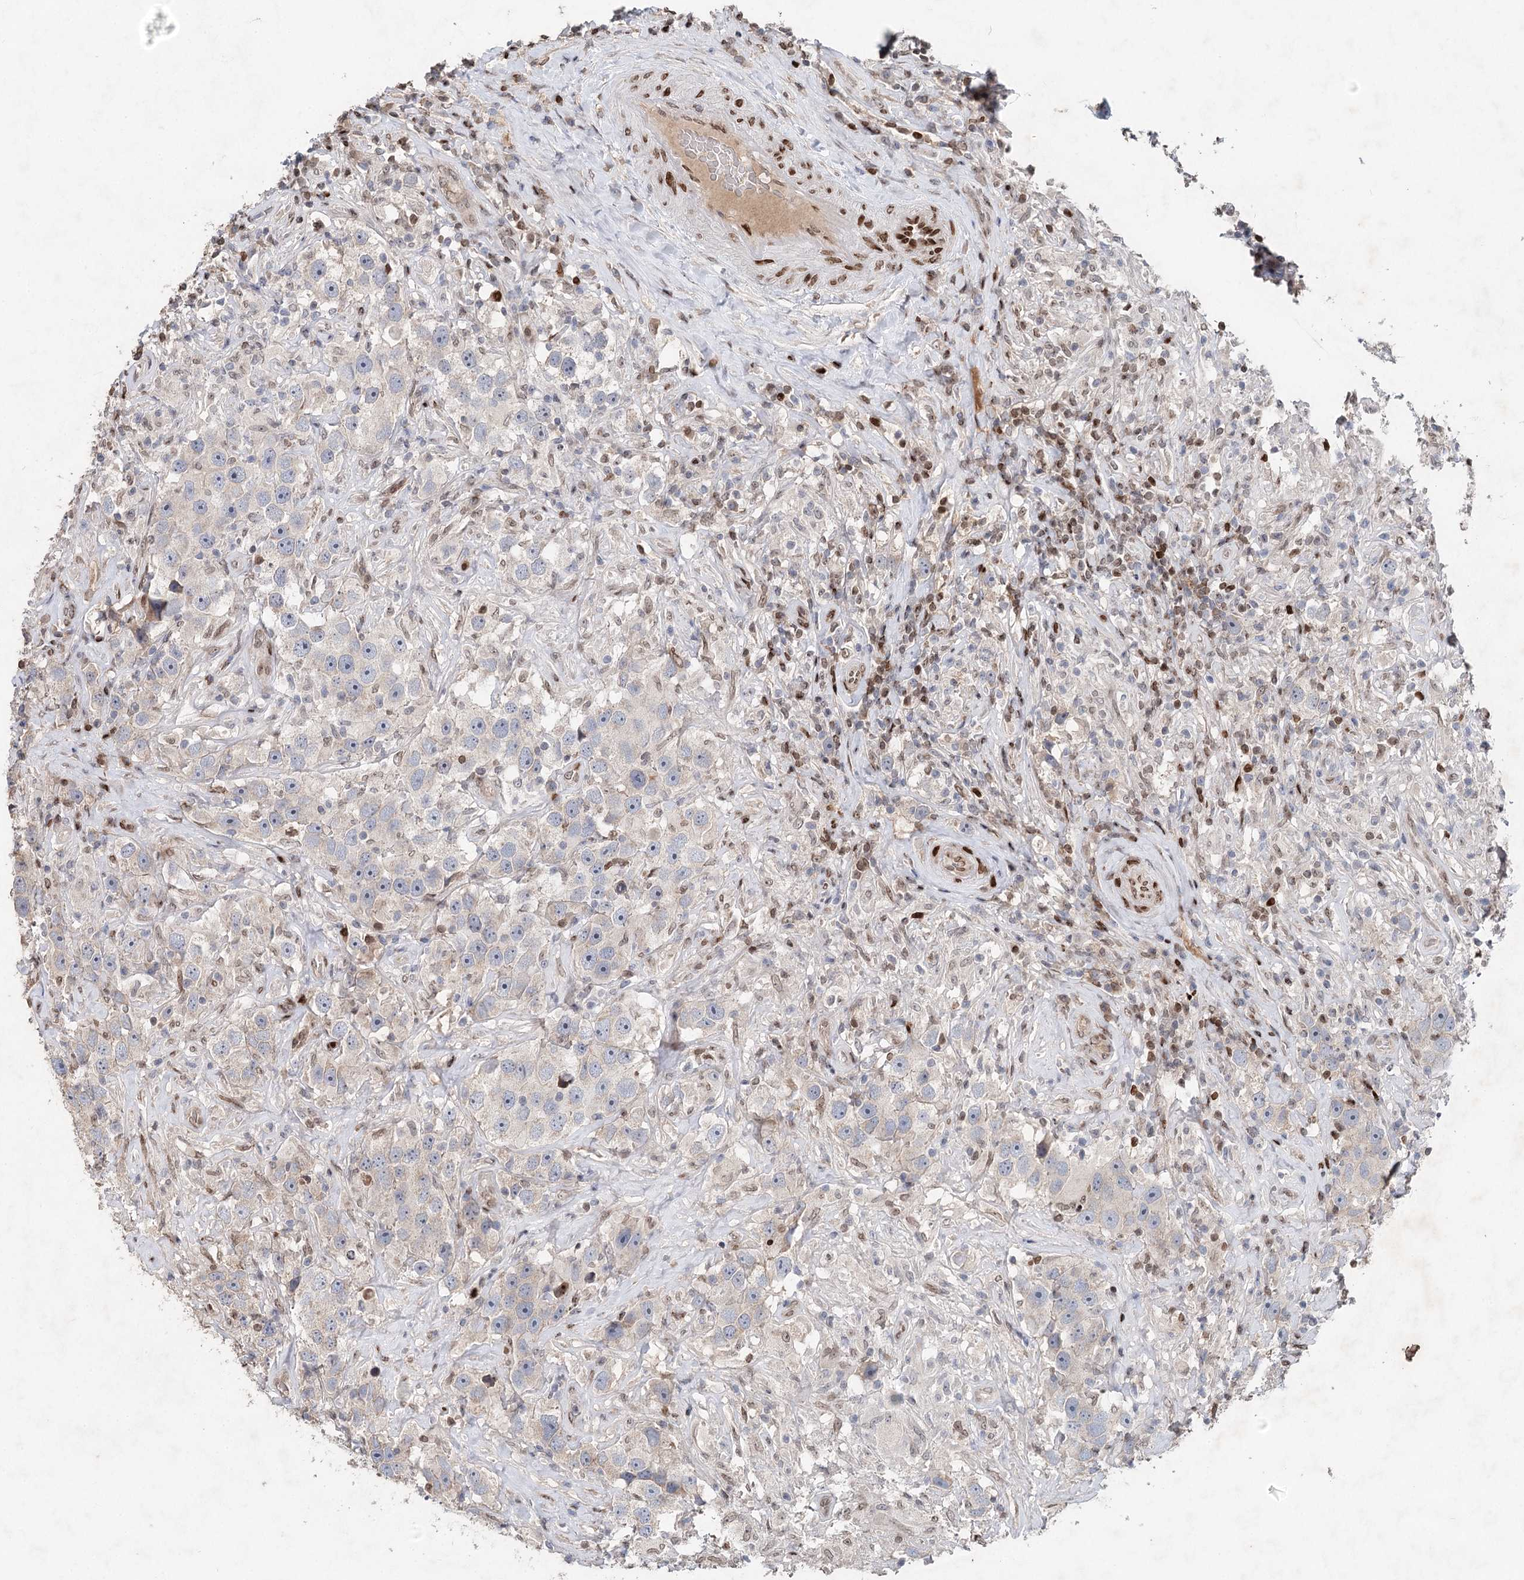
{"staining": {"intensity": "negative", "quantity": "none", "location": "none"}, "tissue": "testis cancer", "cell_type": "Tumor cells", "image_type": "cancer", "snomed": [{"axis": "morphology", "description": "Seminoma, NOS"}, {"axis": "topography", "description": "Testis"}], "caption": "Tumor cells are negative for protein expression in human testis cancer (seminoma).", "gene": "FRMD4A", "patient": {"sex": "male", "age": 49}}